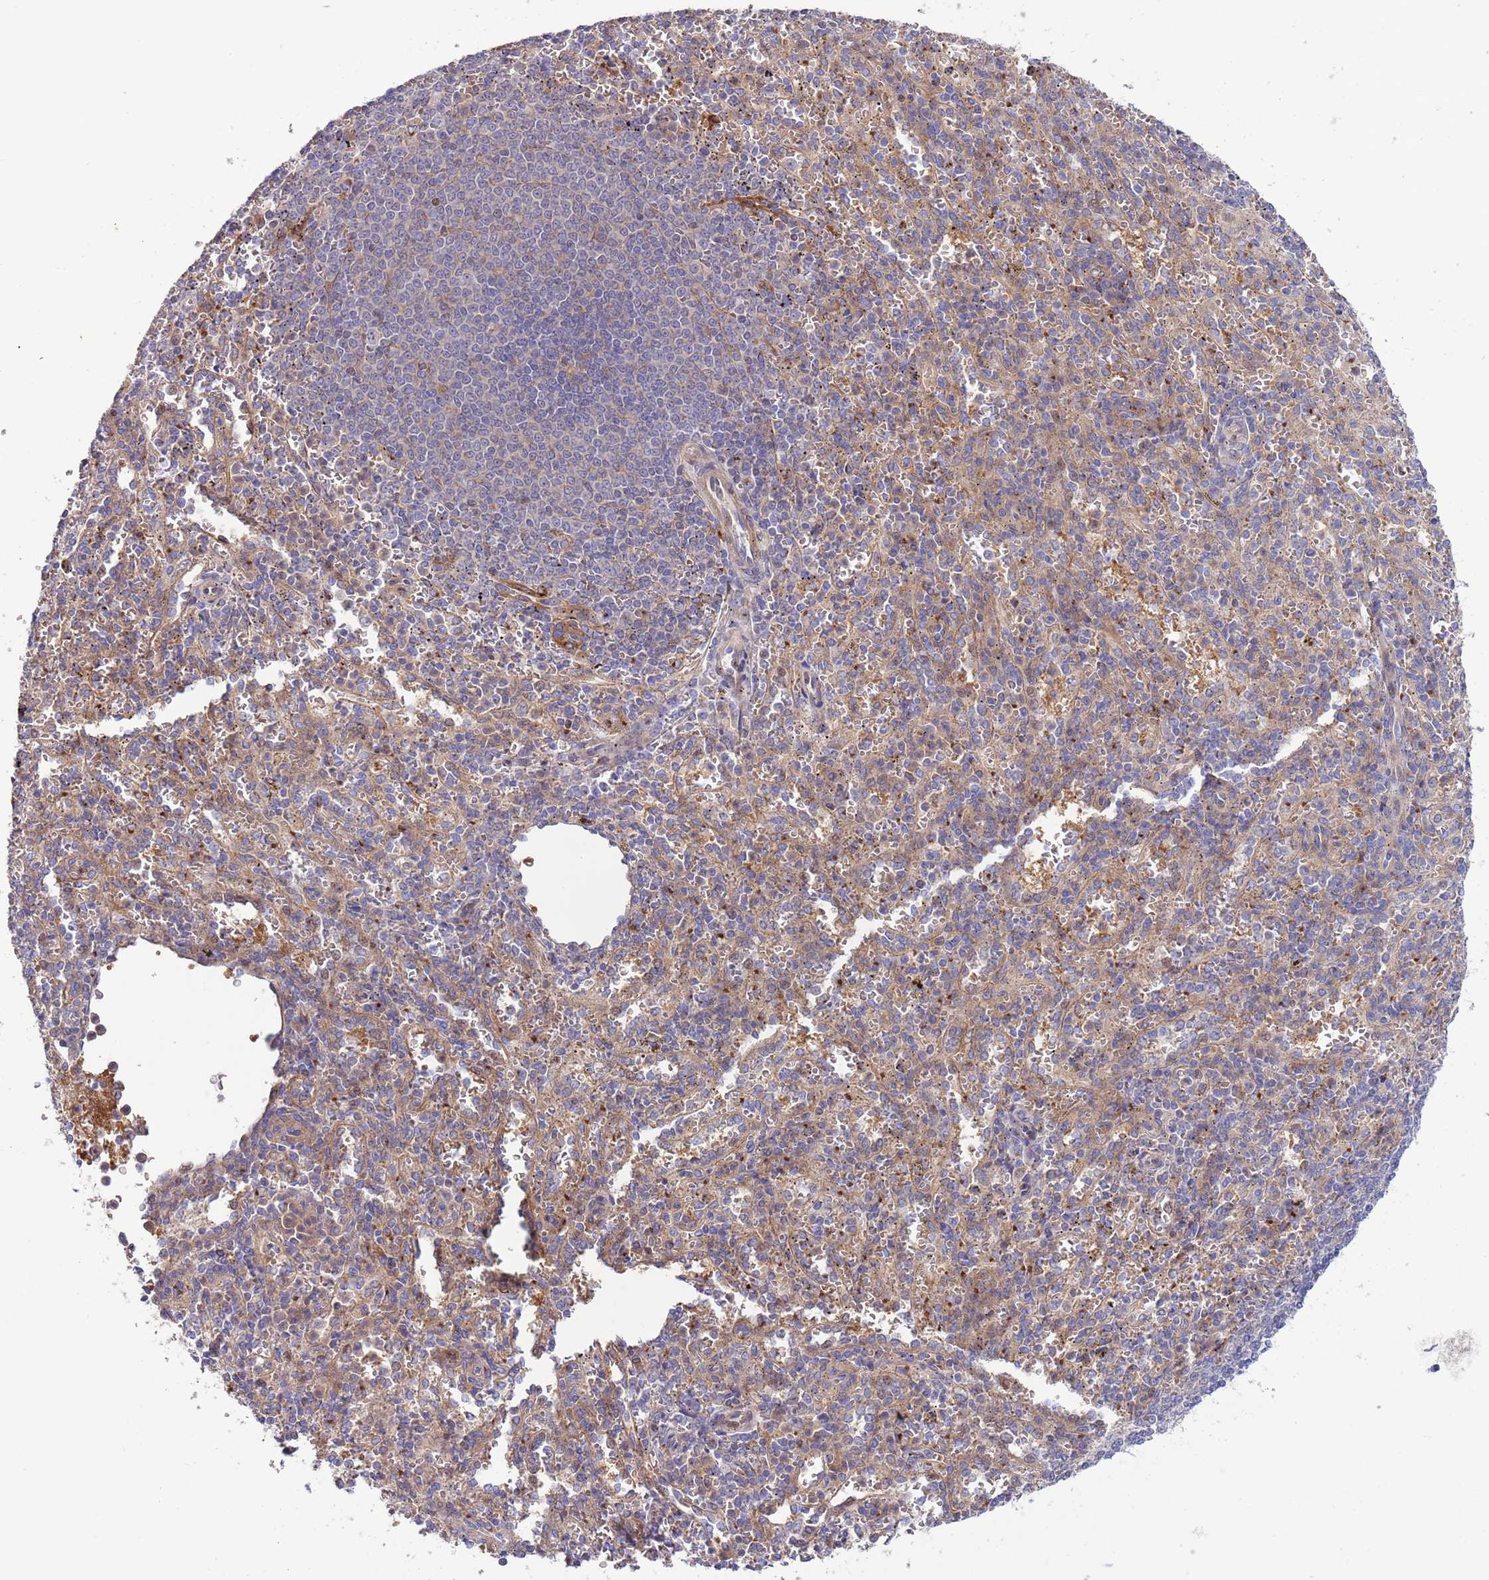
{"staining": {"intensity": "weak", "quantity": "<25%", "location": "cytoplasmic/membranous"}, "tissue": "spleen", "cell_type": "Cells in red pulp", "image_type": "normal", "snomed": [{"axis": "morphology", "description": "Normal tissue, NOS"}, {"axis": "topography", "description": "Spleen"}], "caption": "Immunohistochemical staining of normal spleen shows no significant expression in cells in red pulp.", "gene": "ITGB6", "patient": {"sex": "female", "age": 21}}